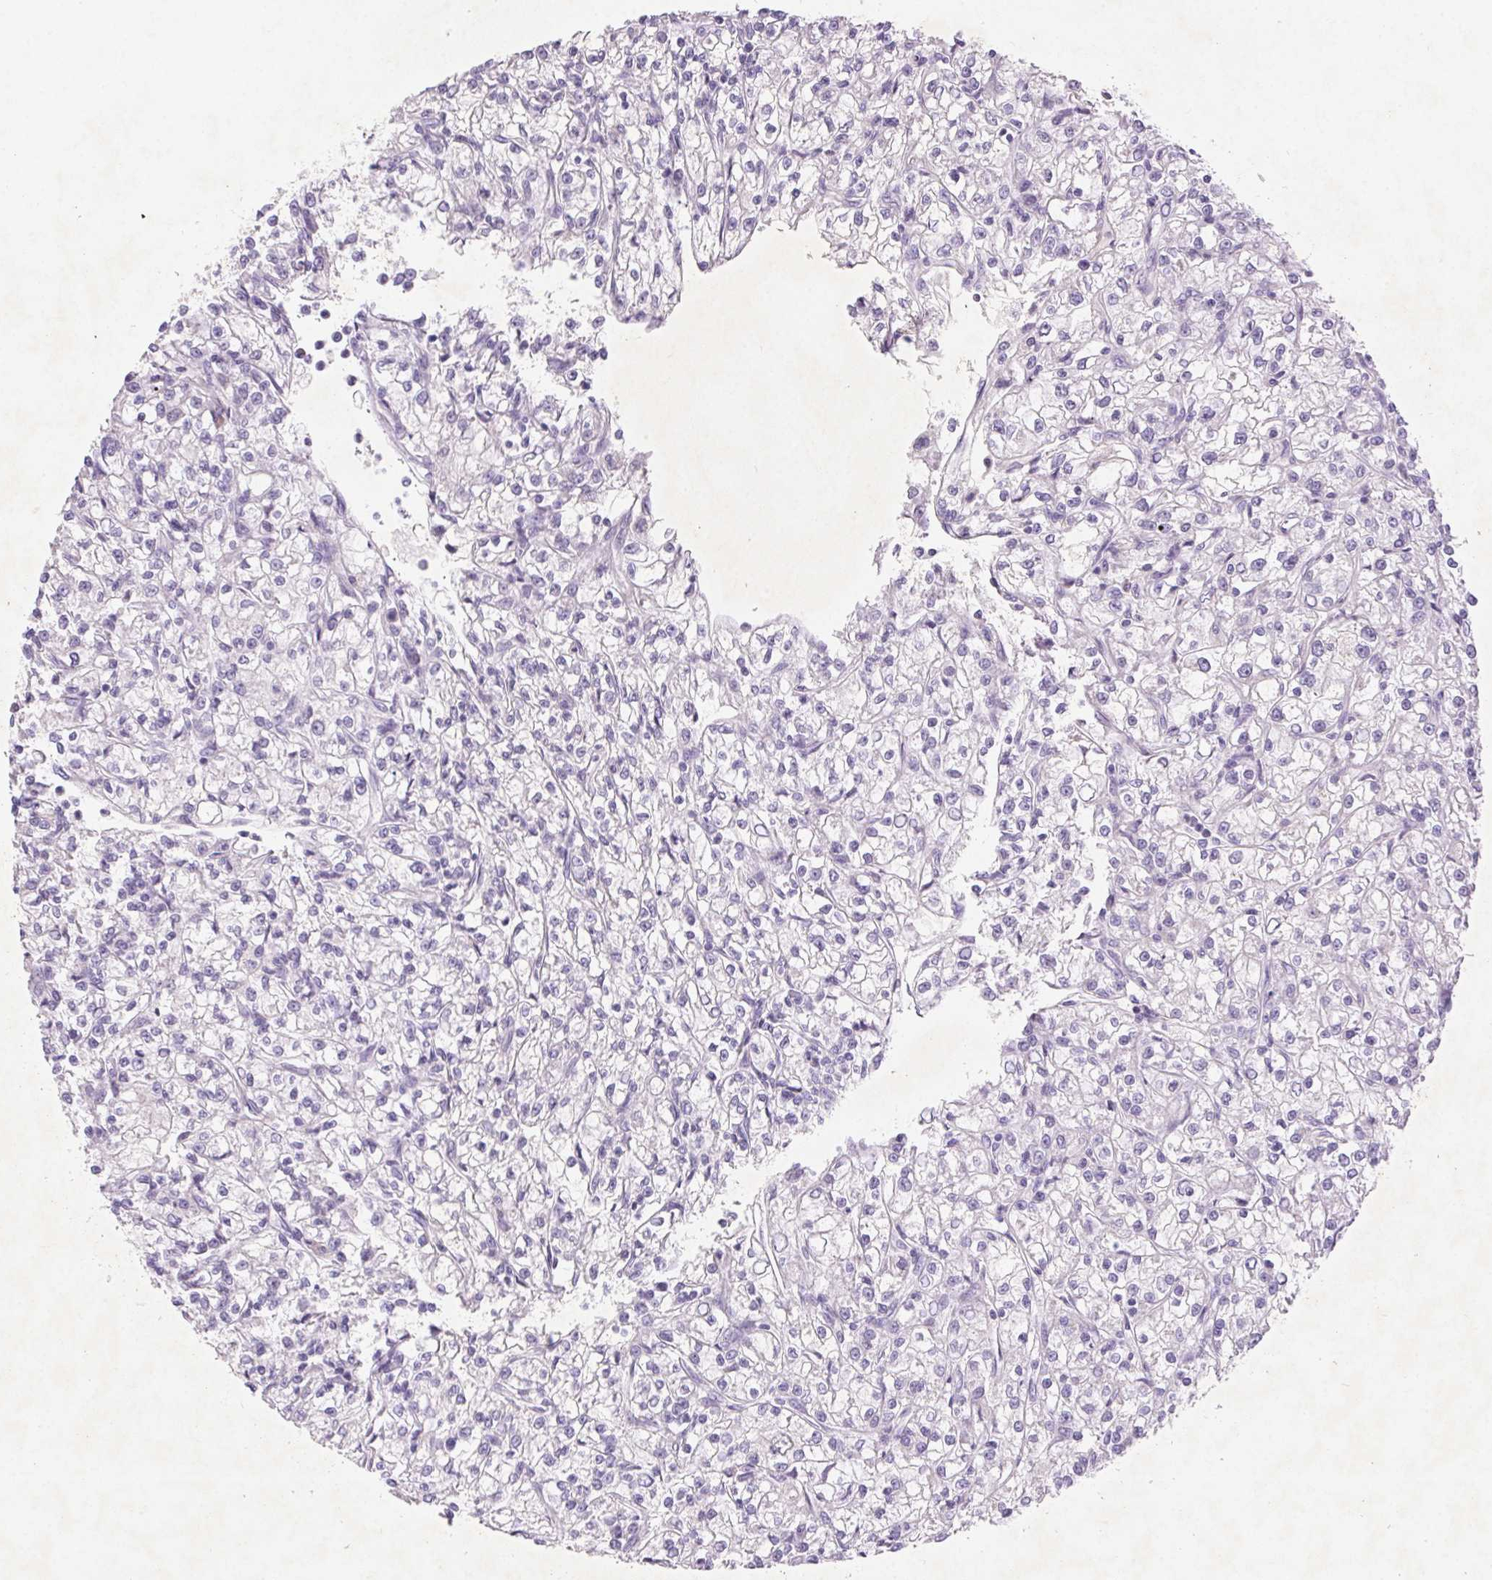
{"staining": {"intensity": "negative", "quantity": "none", "location": "none"}, "tissue": "renal cancer", "cell_type": "Tumor cells", "image_type": "cancer", "snomed": [{"axis": "morphology", "description": "Adenocarcinoma, NOS"}, {"axis": "topography", "description": "Kidney"}], "caption": "DAB immunohistochemical staining of human renal cancer (adenocarcinoma) exhibits no significant expression in tumor cells.", "gene": "ARHGAP11B", "patient": {"sex": "female", "age": 59}}